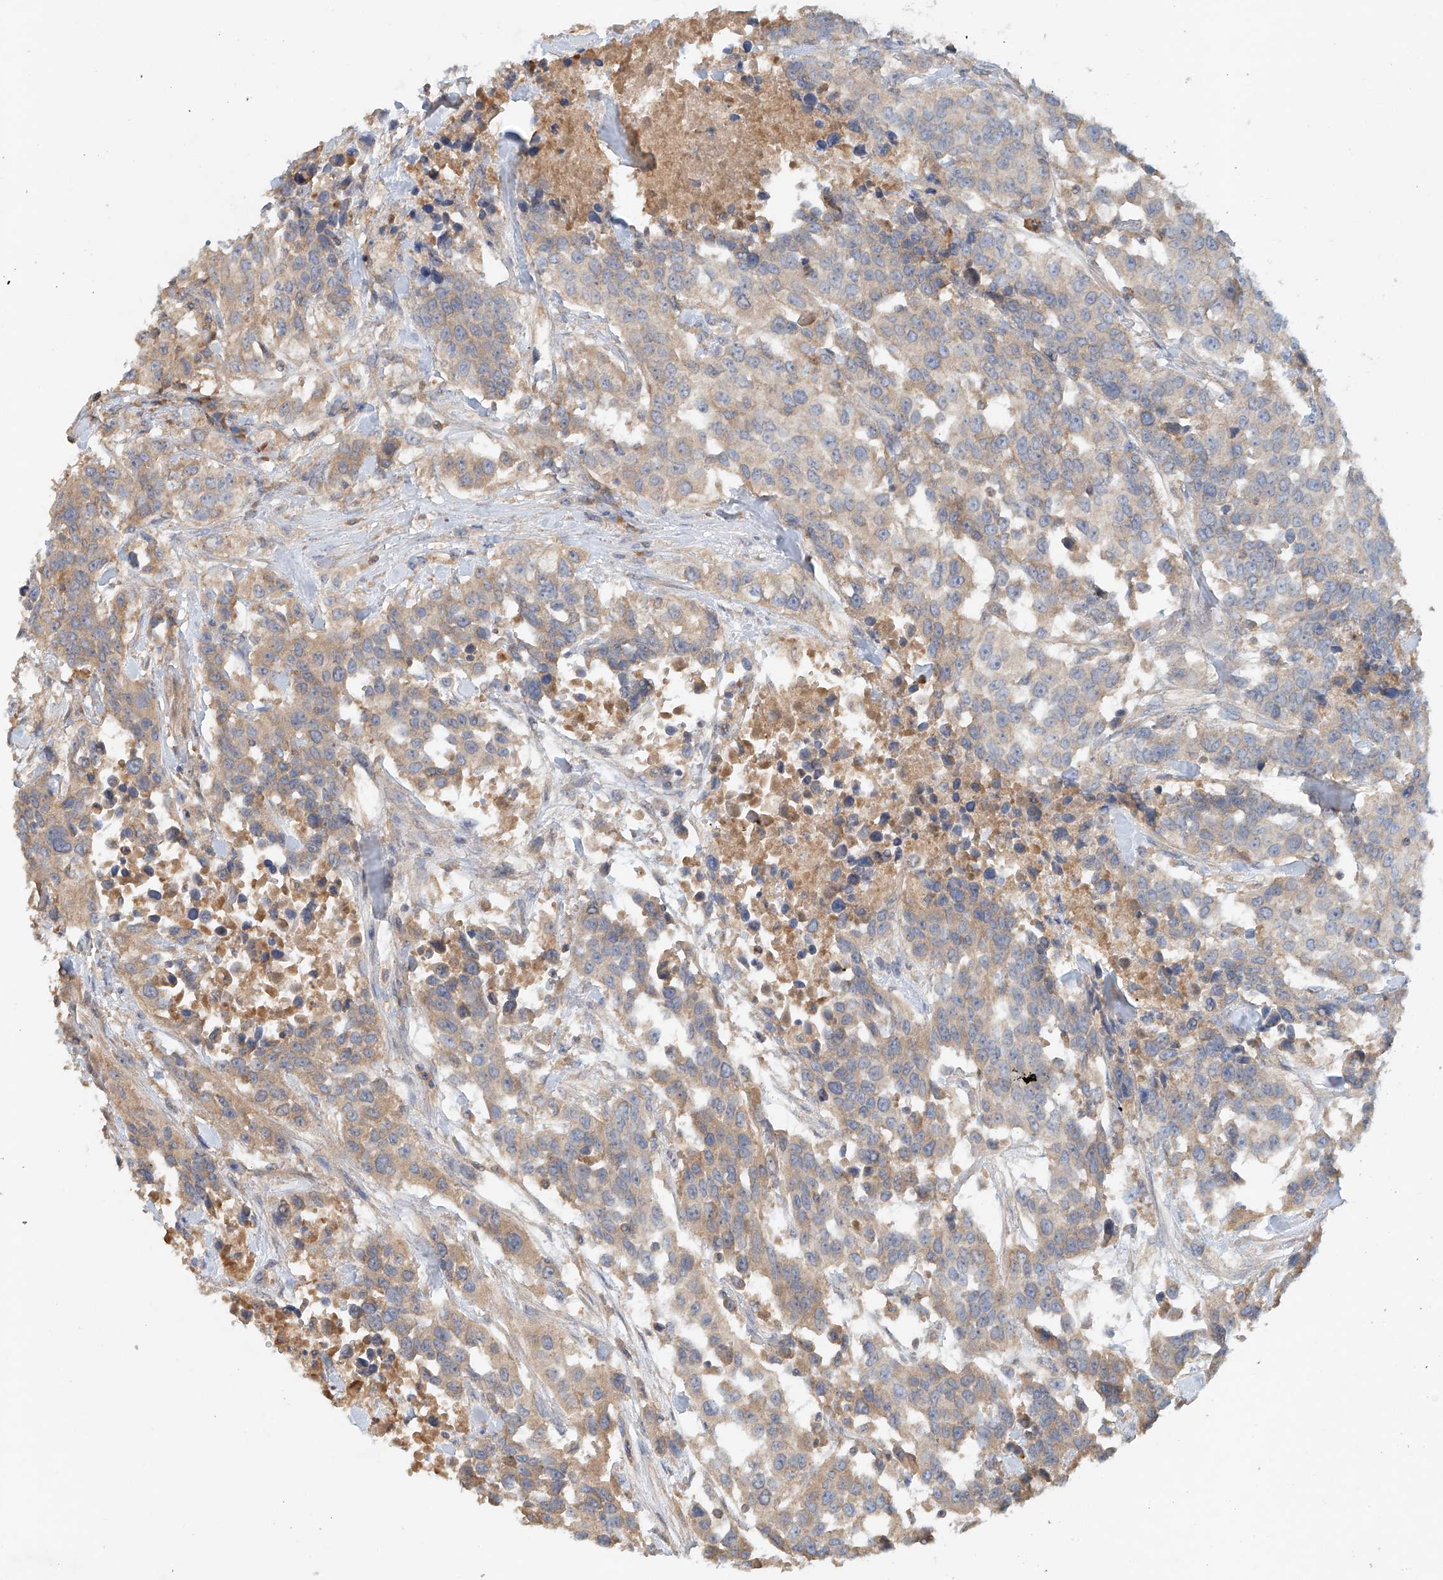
{"staining": {"intensity": "weak", "quantity": "25%-75%", "location": "cytoplasmic/membranous"}, "tissue": "urothelial cancer", "cell_type": "Tumor cells", "image_type": "cancer", "snomed": [{"axis": "morphology", "description": "Urothelial carcinoma, High grade"}, {"axis": "topography", "description": "Urinary bladder"}], "caption": "Human urothelial cancer stained with a brown dye reveals weak cytoplasmic/membranous positive positivity in about 25%-75% of tumor cells.", "gene": "GNB1L", "patient": {"sex": "female", "age": 80}}